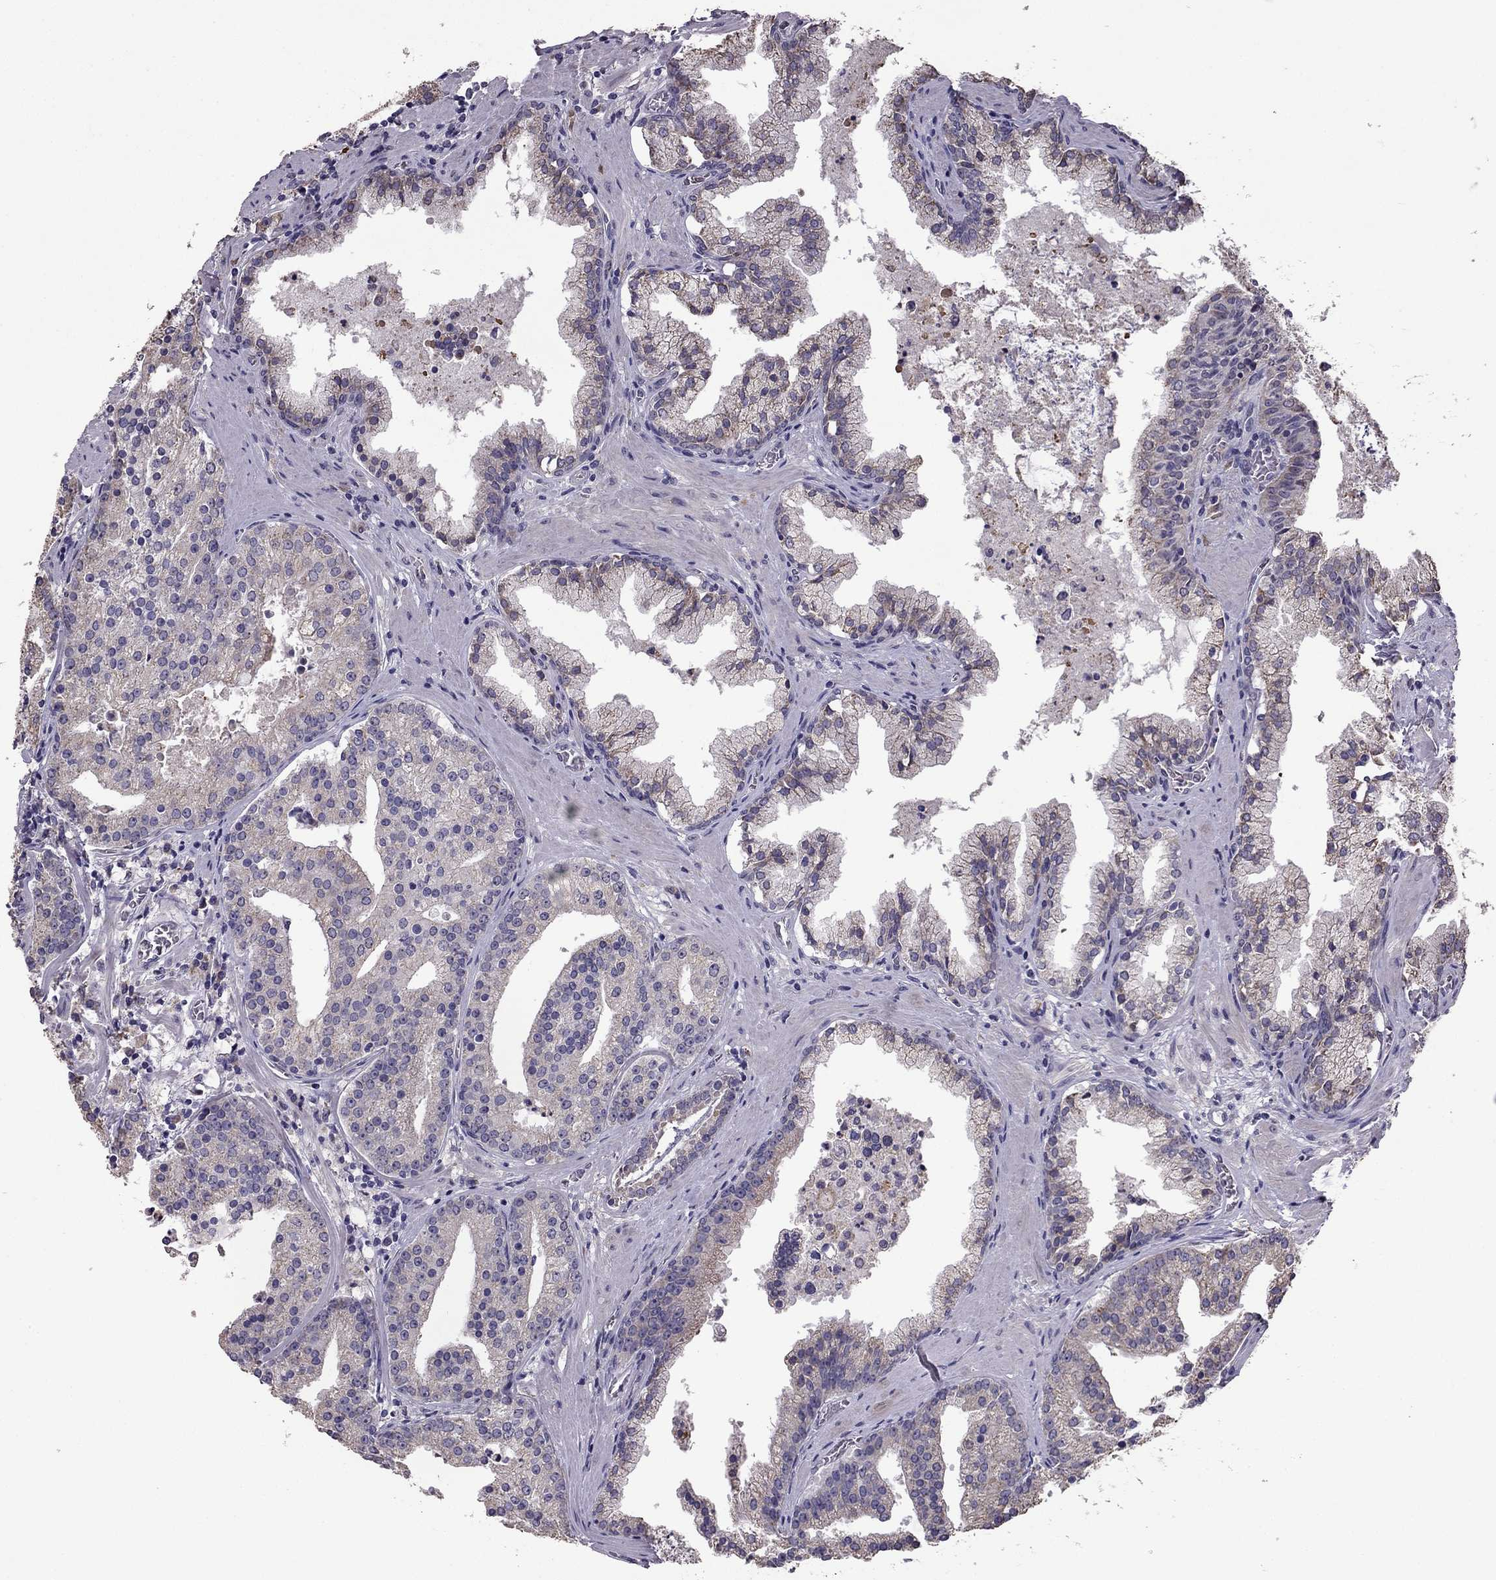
{"staining": {"intensity": "negative", "quantity": "none", "location": "none"}, "tissue": "prostate cancer", "cell_type": "Tumor cells", "image_type": "cancer", "snomed": [{"axis": "morphology", "description": "Adenocarcinoma, NOS"}, {"axis": "topography", "description": "Prostate and seminal vesicle, NOS"}, {"axis": "topography", "description": "Prostate"}], "caption": "Protein analysis of prostate cancer demonstrates no significant expression in tumor cells.", "gene": "CDH9", "patient": {"sex": "male", "age": 44}}